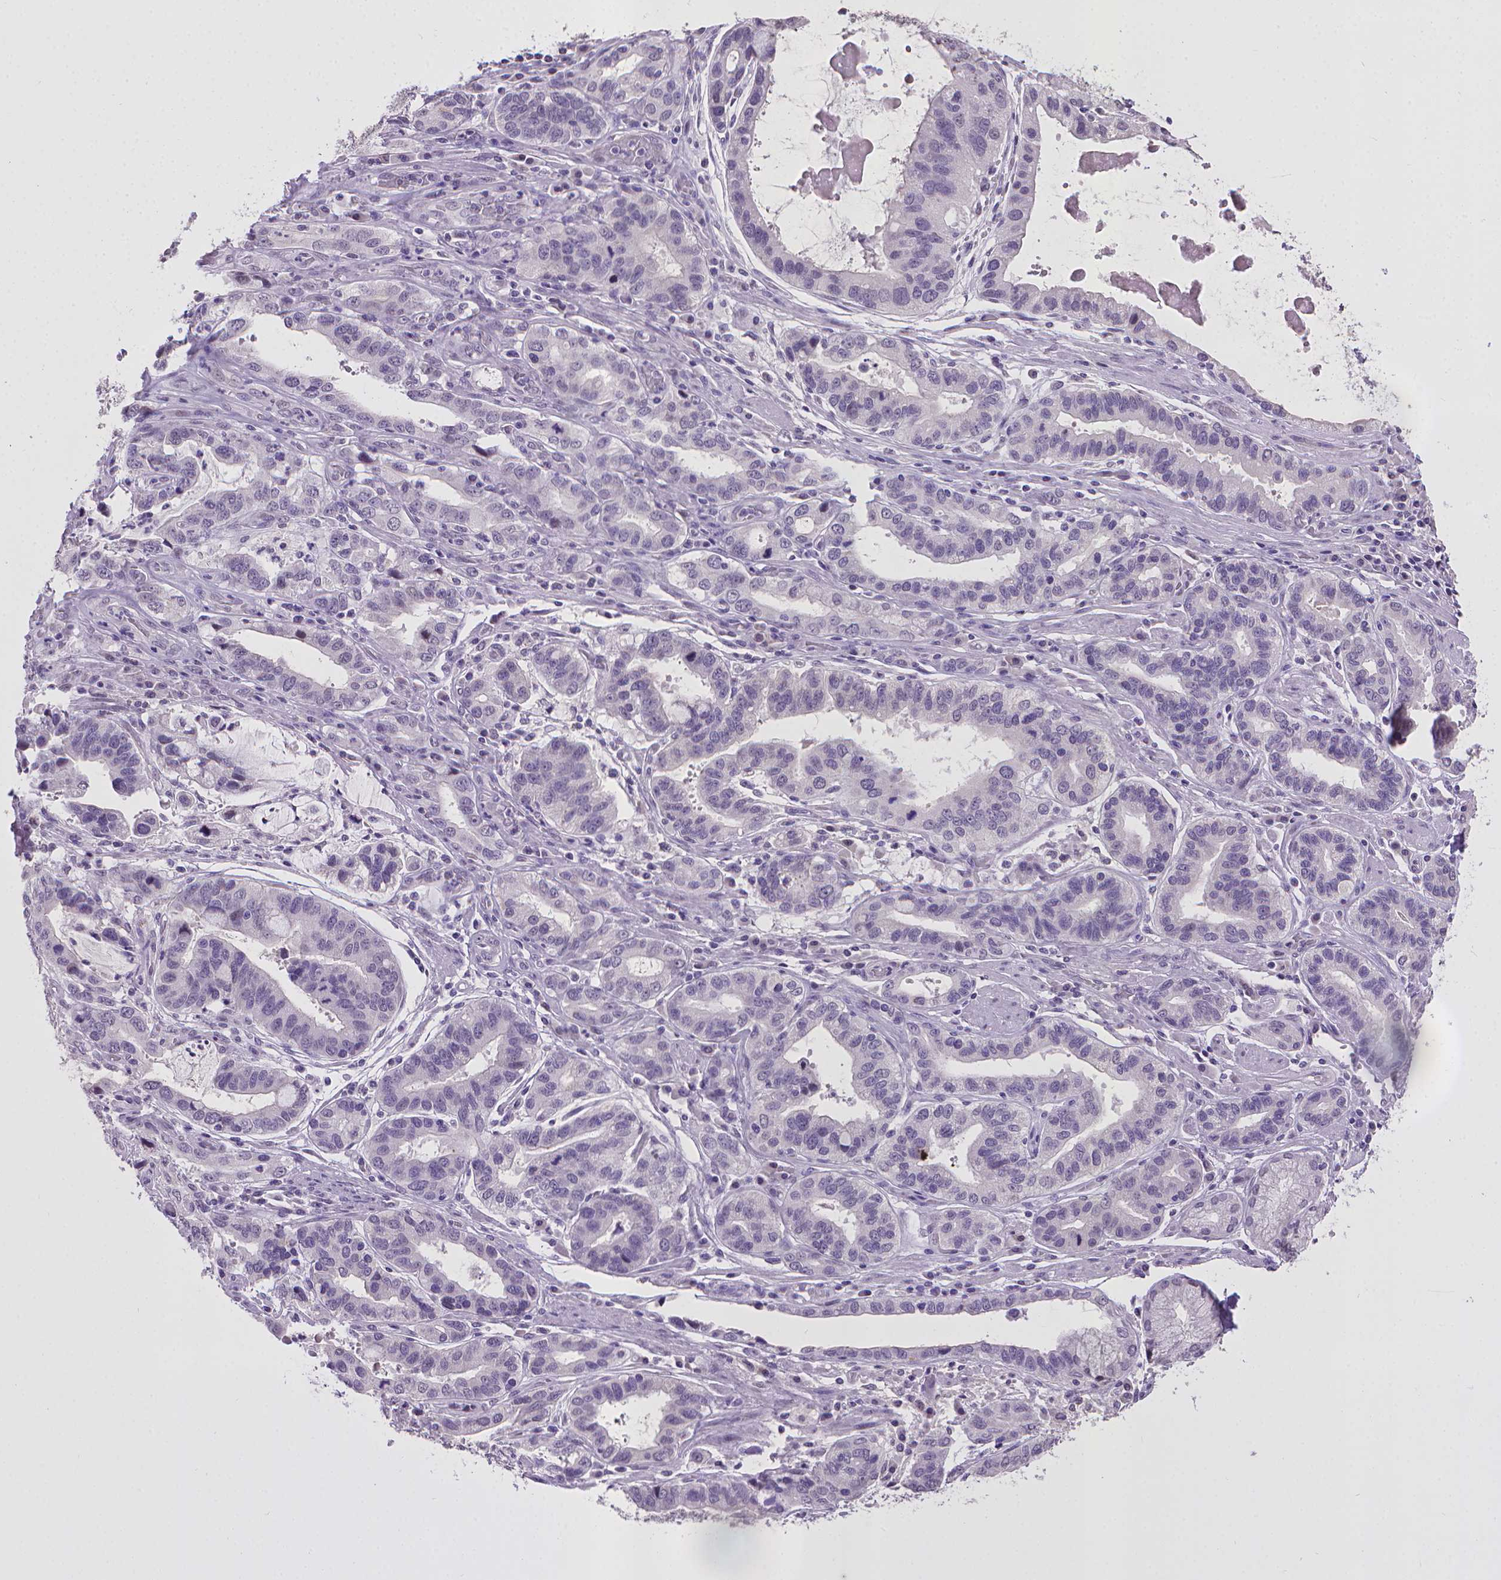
{"staining": {"intensity": "negative", "quantity": "none", "location": "none"}, "tissue": "stomach cancer", "cell_type": "Tumor cells", "image_type": "cancer", "snomed": [{"axis": "morphology", "description": "Adenocarcinoma, NOS"}, {"axis": "topography", "description": "Stomach, lower"}], "caption": "DAB (3,3'-diaminobenzidine) immunohistochemical staining of human adenocarcinoma (stomach) exhibits no significant expression in tumor cells.", "gene": "KMO", "patient": {"sex": "female", "age": 76}}